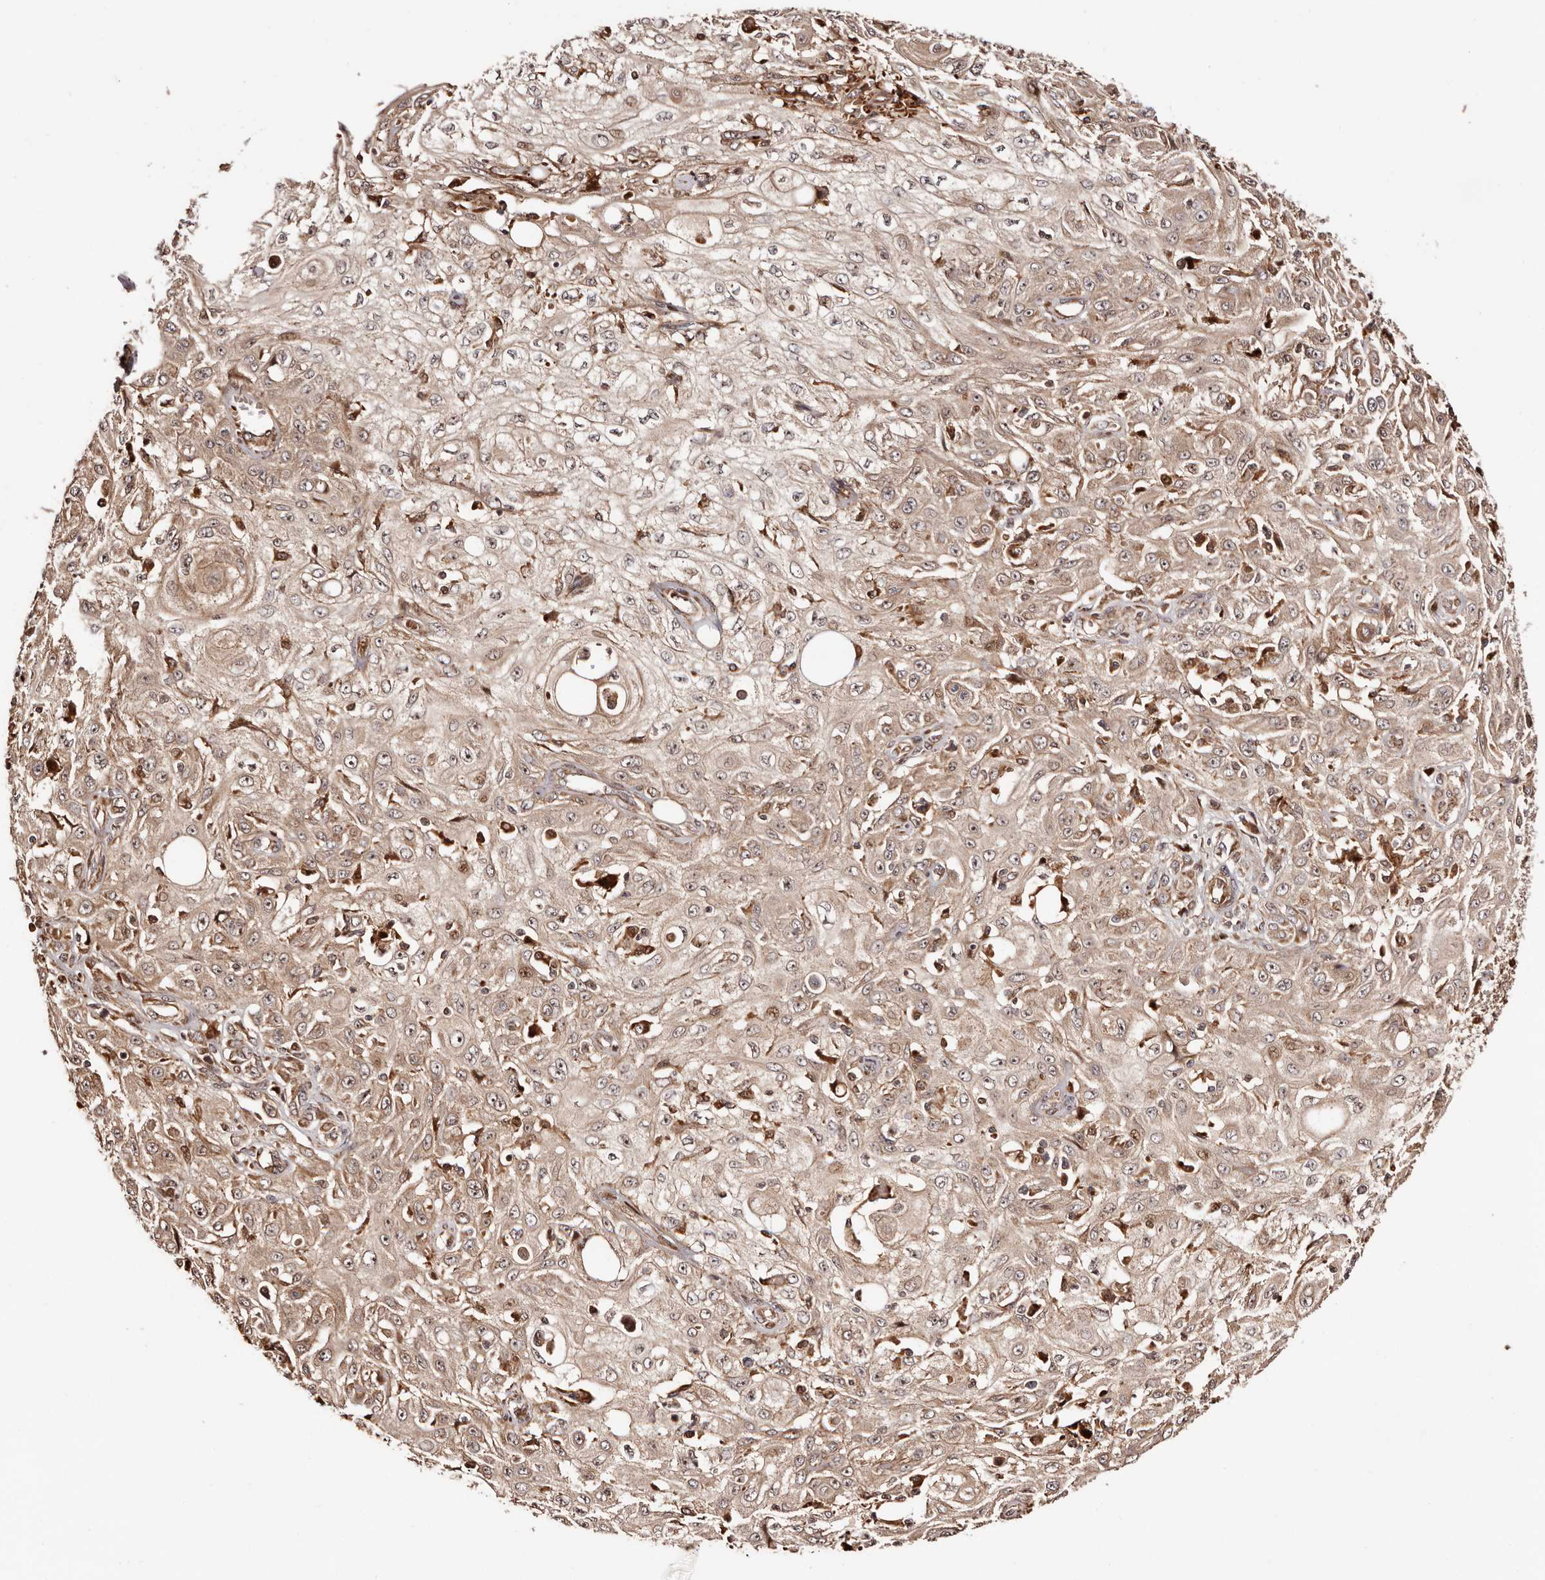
{"staining": {"intensity": "moderate", "quantity": "25%-75%", "location": "cytoplasmic/membranous,nuclear"}, "tissue": "skin cancer", "cell_type": "Tumor cells", "image_type": "cancer", "snomed": [{"axis": "morphology", "description": "Squamous cell carcinoma, NOS"}, {"axis": "morphology", "description": "Squamous cell carcinoma, metastatic, NOS"}, {"axis": "topography", "description": "Skin"}, {"axis": "topography", "description": "Lymph node"}], "caption": "Metastatic squamous cell carcinoma (skin) stained with IHC shows moderate cytoplasmic/membranous and nuclear expression in about 25%-75% of tumor cells. The staining was performed using DAB to visualize the protein expression in brown, while the nuclei were stained in blue with hematoxylin (Magnification: 20x).", "gene": "PTPN22", "patient": {"sex": "male", "age": 75}}